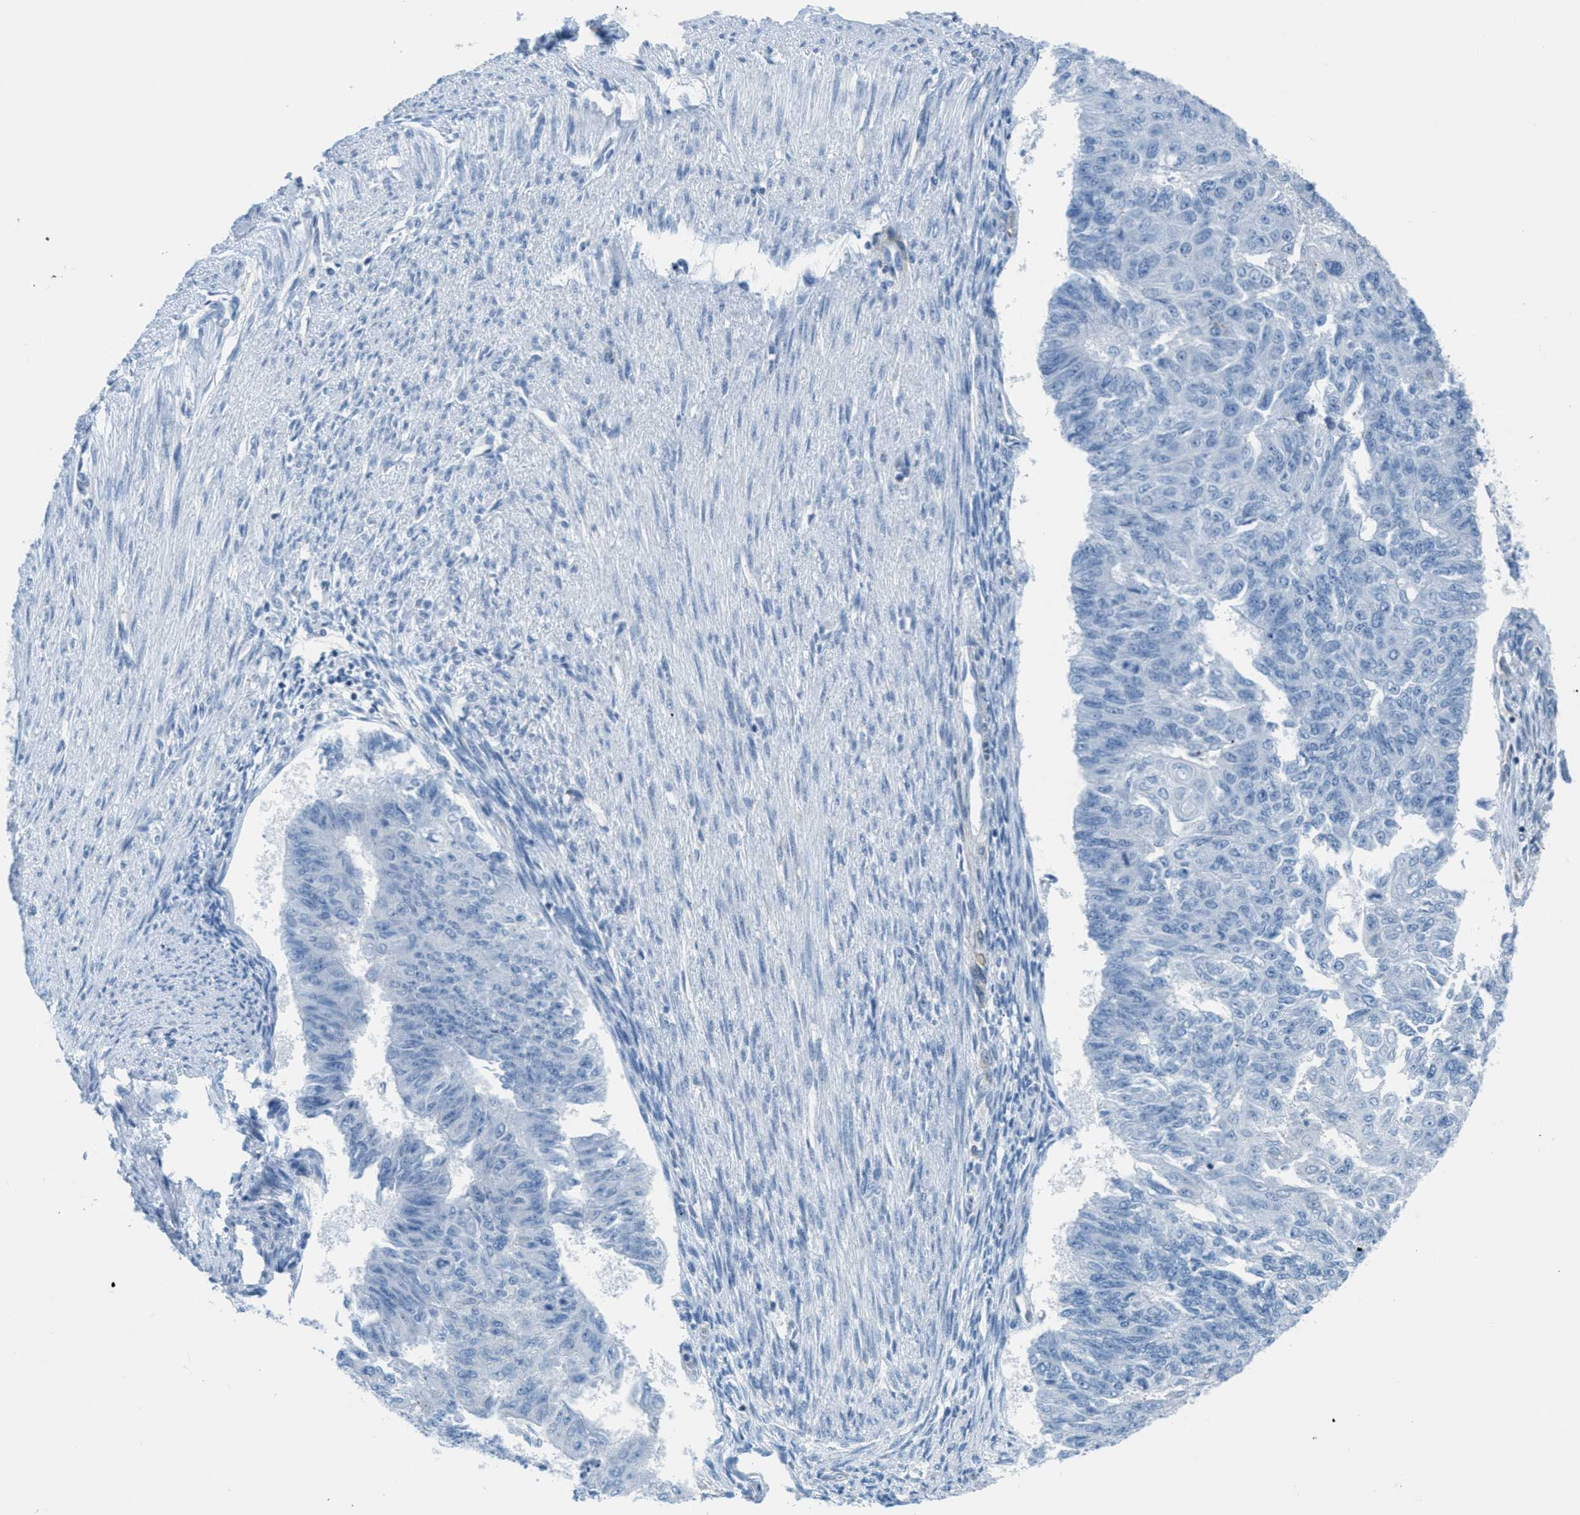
{"staining": {"intensity": "negative", "quantity": "none", "location": "none"}, "tissue": "endometrial cancer", "cell_type": "Tumor cells", "image_type": "cancer", "snomed": [{"axis": "morphology", "description": "Adenocarcinoma, NOS"}, {"axis": "topography", "description": "Endometrium"}], "caption": "Tumor cells show no significant protein staining in endometrial cancer (adenocarcinoma).", "gene": "MAPRE2", "patient": {"sex": "female", "age": 32}}